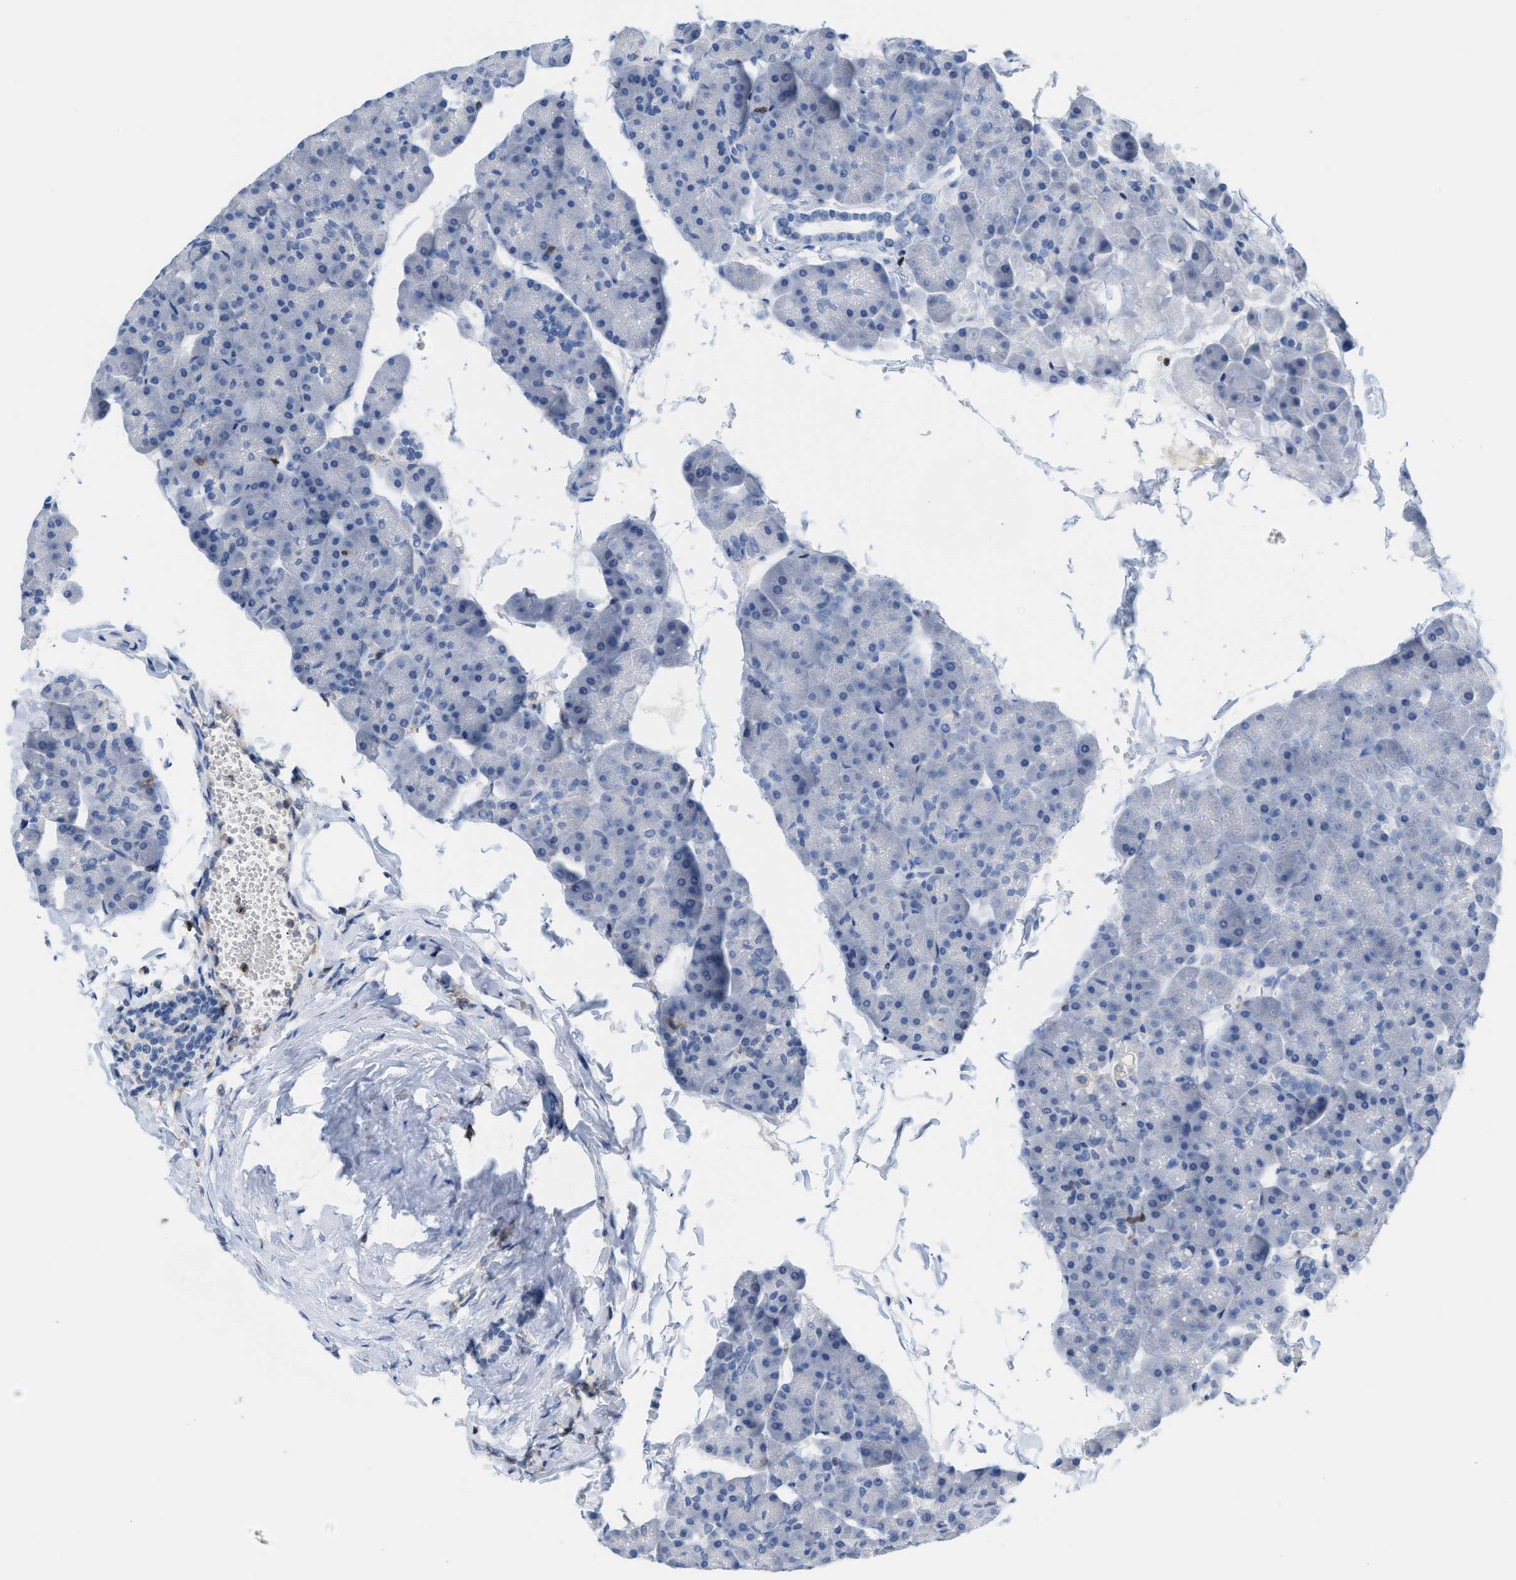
{"staining": {"intensity": "negative", "quantity": "none", "location": "none"}, "tissue": "pancreas", "cell_type": "Exocrine glandular cells", "image_type": "normal", "snomed": [{"axis": "morphology", "description": "Normal tissue, NOS"}, {"axis": "topography", "description": "Pancreas"}], "caption": "High power microscopy micrograph of an immunohistochemistry (IHC) micrograph of unremarkable pancreas, revealing no significant staining in exocrine glandular cells.", "gene": "IL16", "patient": {"sex": "male", "age": 35}}